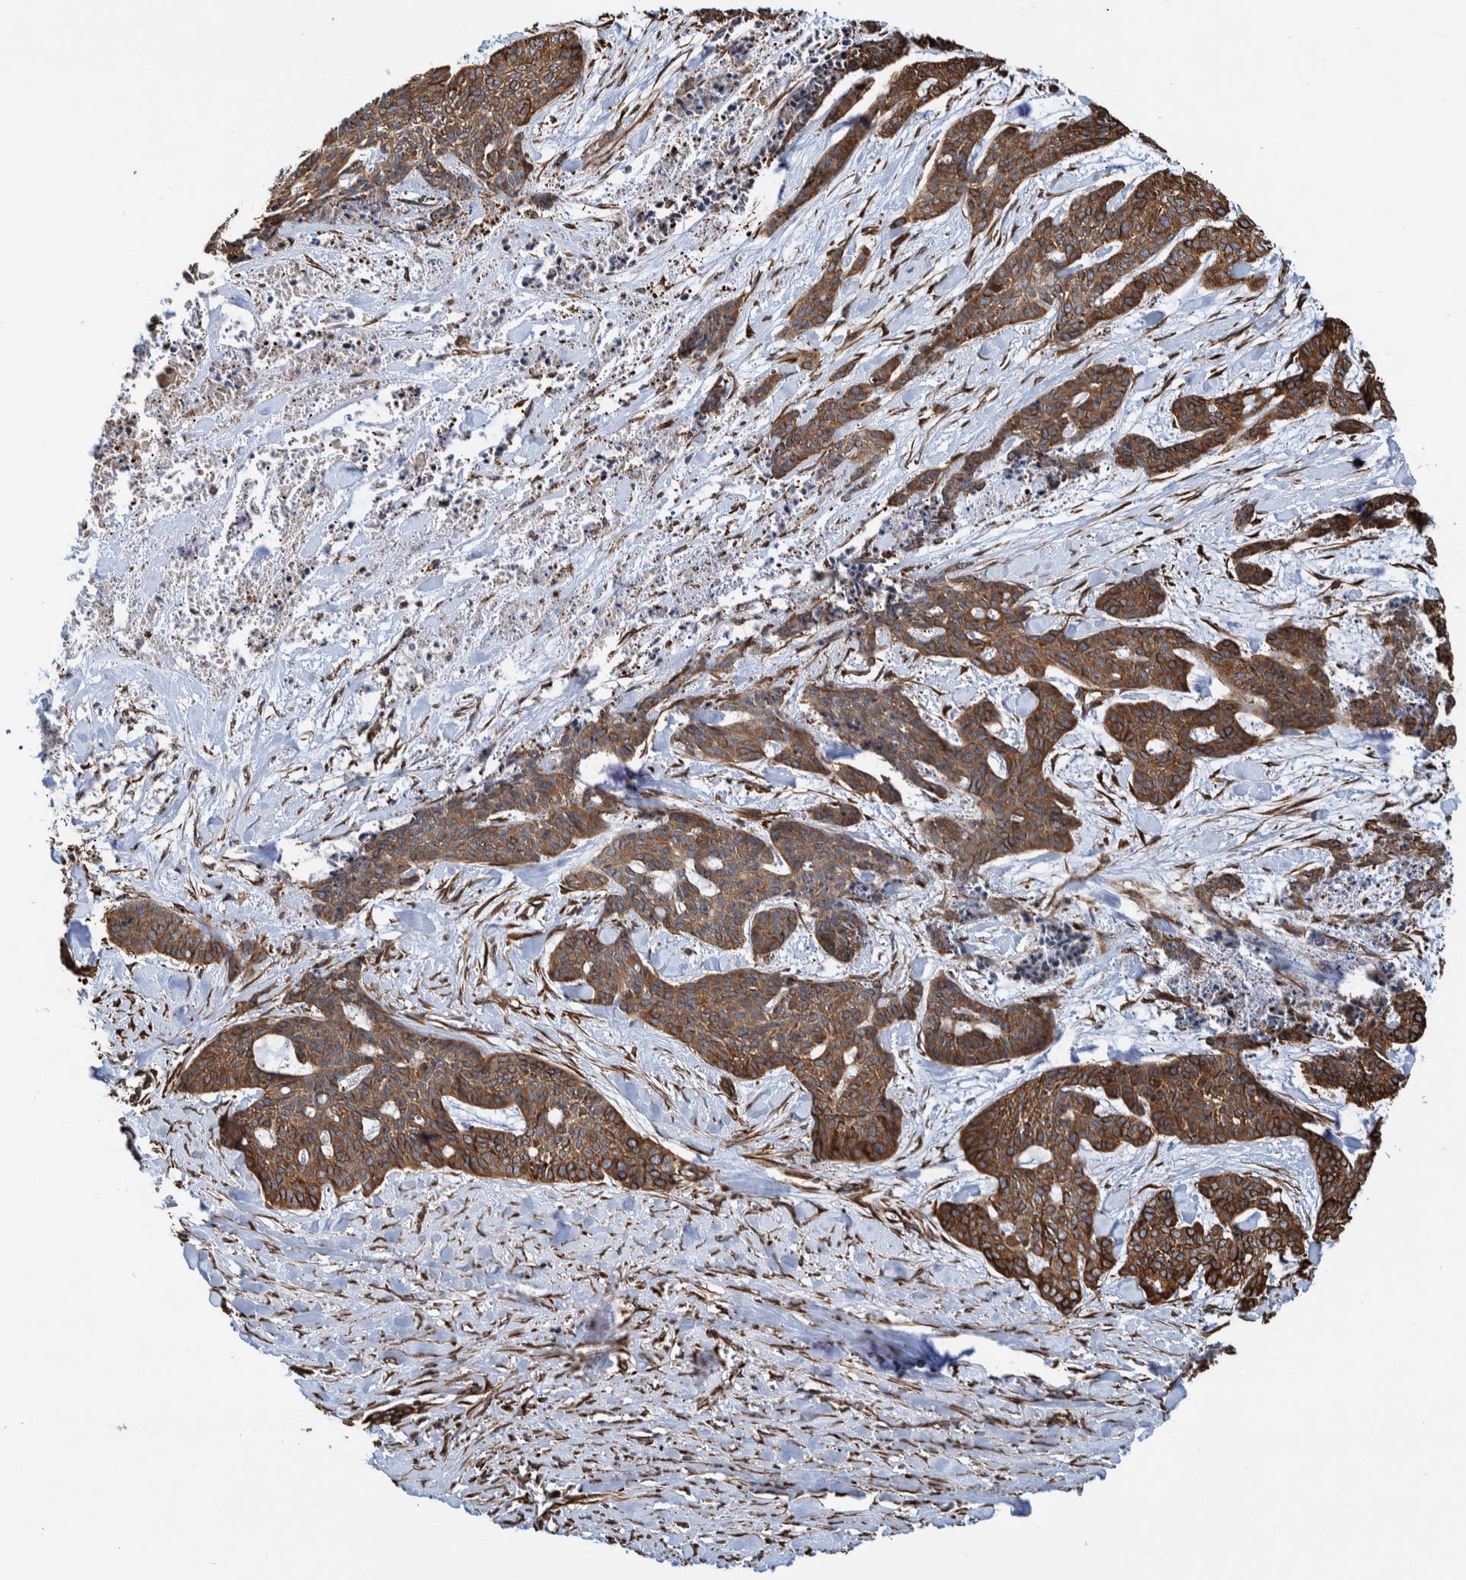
{"staining": {"intensity": "moderate", "quantity": ">75%", "location": "cytoplasmic/membranous"}, "tissue": "skin cancer", "cell_type": "Tumor cells", "image_type": "cancer", "snomed": [{"axis": "morphology", "description": "Basal cell carcinoma"}, {"axis": "topography", "description": "Skin"}], "caption": "Protein staining reveals moderate cytoplasmic/membranous staining in about >75% of tumor cells in skin cancer (basal cell carcinoma).", "gene": "CCDC57", "patient": {"sex": "female", "age": 64}}